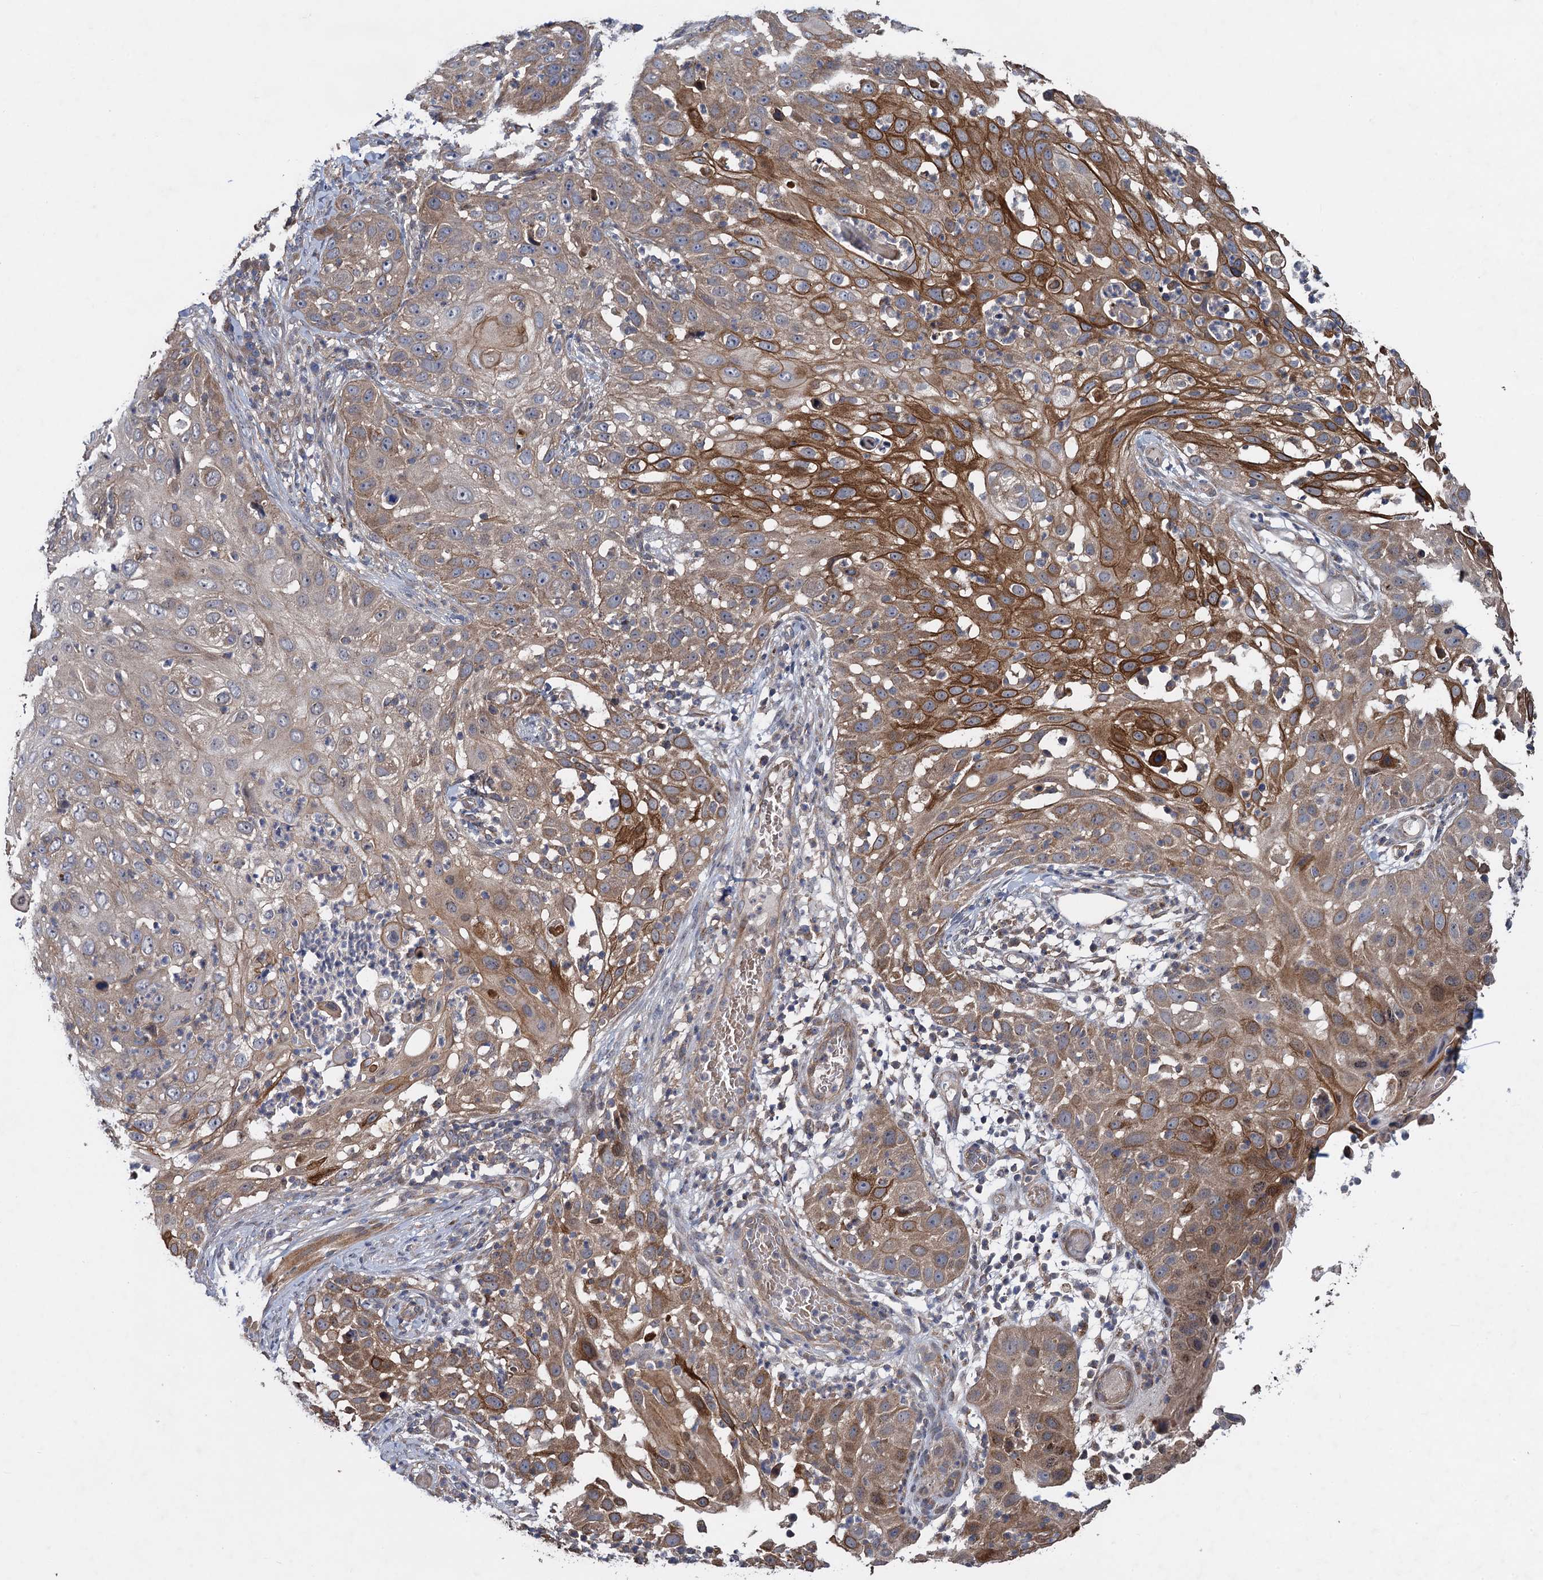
{"staining": {"intensity": "strong", "quantity": "25%-75%", "location": "cytoplasmic/membranous"}, "tissue": "skin cancer", "cell_type": "Tumor cells", "image_type": "cancer", "snomed": [{"axis": "morphology", "description": "Squamous cell carcinoma, NOS"}, {"axis": "topography", "description": "Skin"}], "caption": "Immunohistochemical staining of human skin cancer shows high levels of strong cytoplasmic/membranous staining in approximately 25%-75% of tumor cells. (DAB = brown stain, brightfield microscopy at high magnification).", "gene": "HAUS1", "patient": {"sex": "female", "age": 44}}